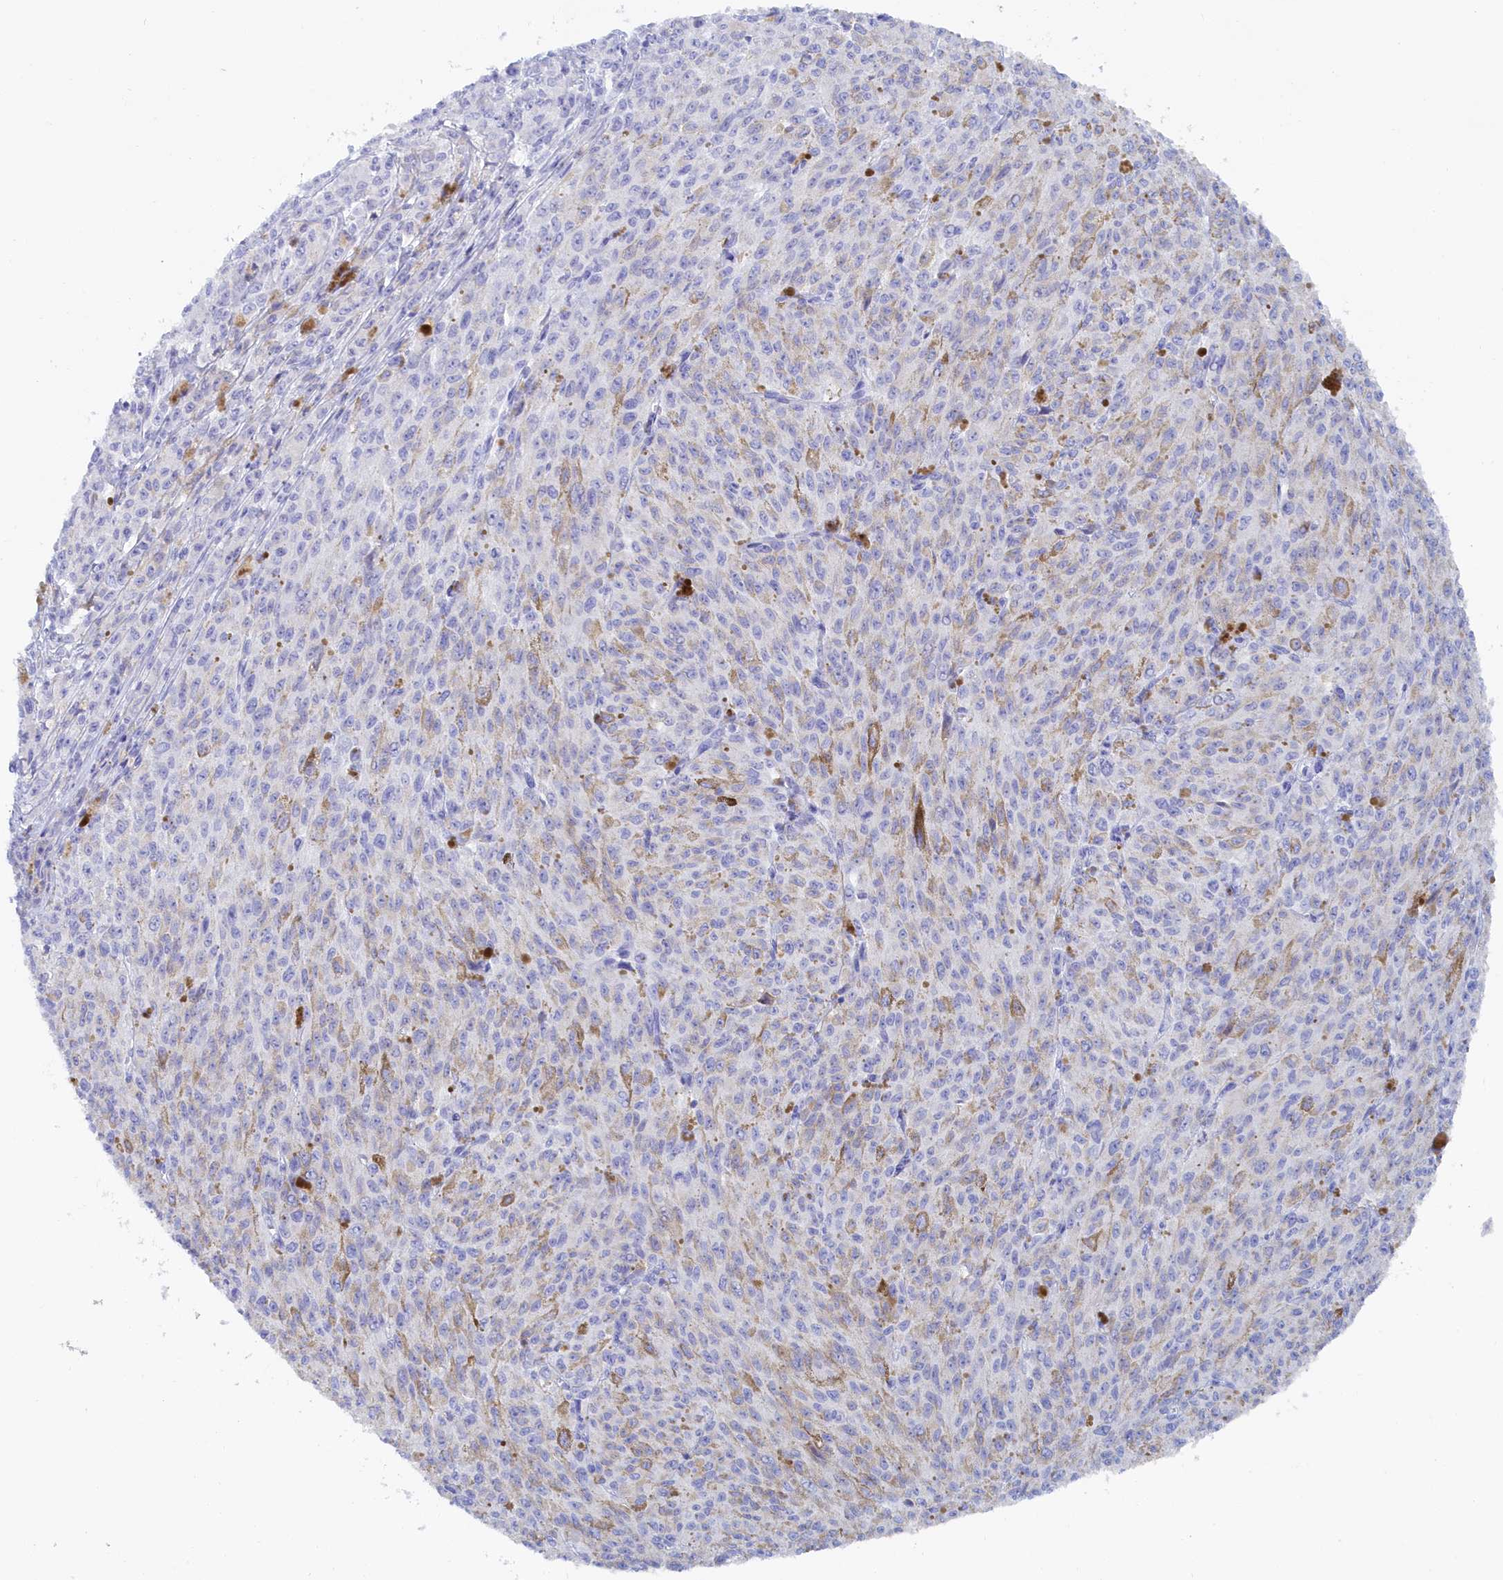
{"staining": {"intensity": "negative", "quantity": "none", "location": "none"}, "tissue": "melanoma", "cell_type": "Tumor cells", "image_type": "cancer", "snomed": [{"axis": "morphology", "description": "Malignant melanoma, NOS"}, {"axis": "topography", "description": "Skin"}], "caption": "This is a micrograph of immunohistochemistry (IHC) staining of melanoma, which shows no staining in tumor cells. Nuclei are stained in blue.", "gene": "TRIM10", "patient": {"sex": "female", "age": 52}}